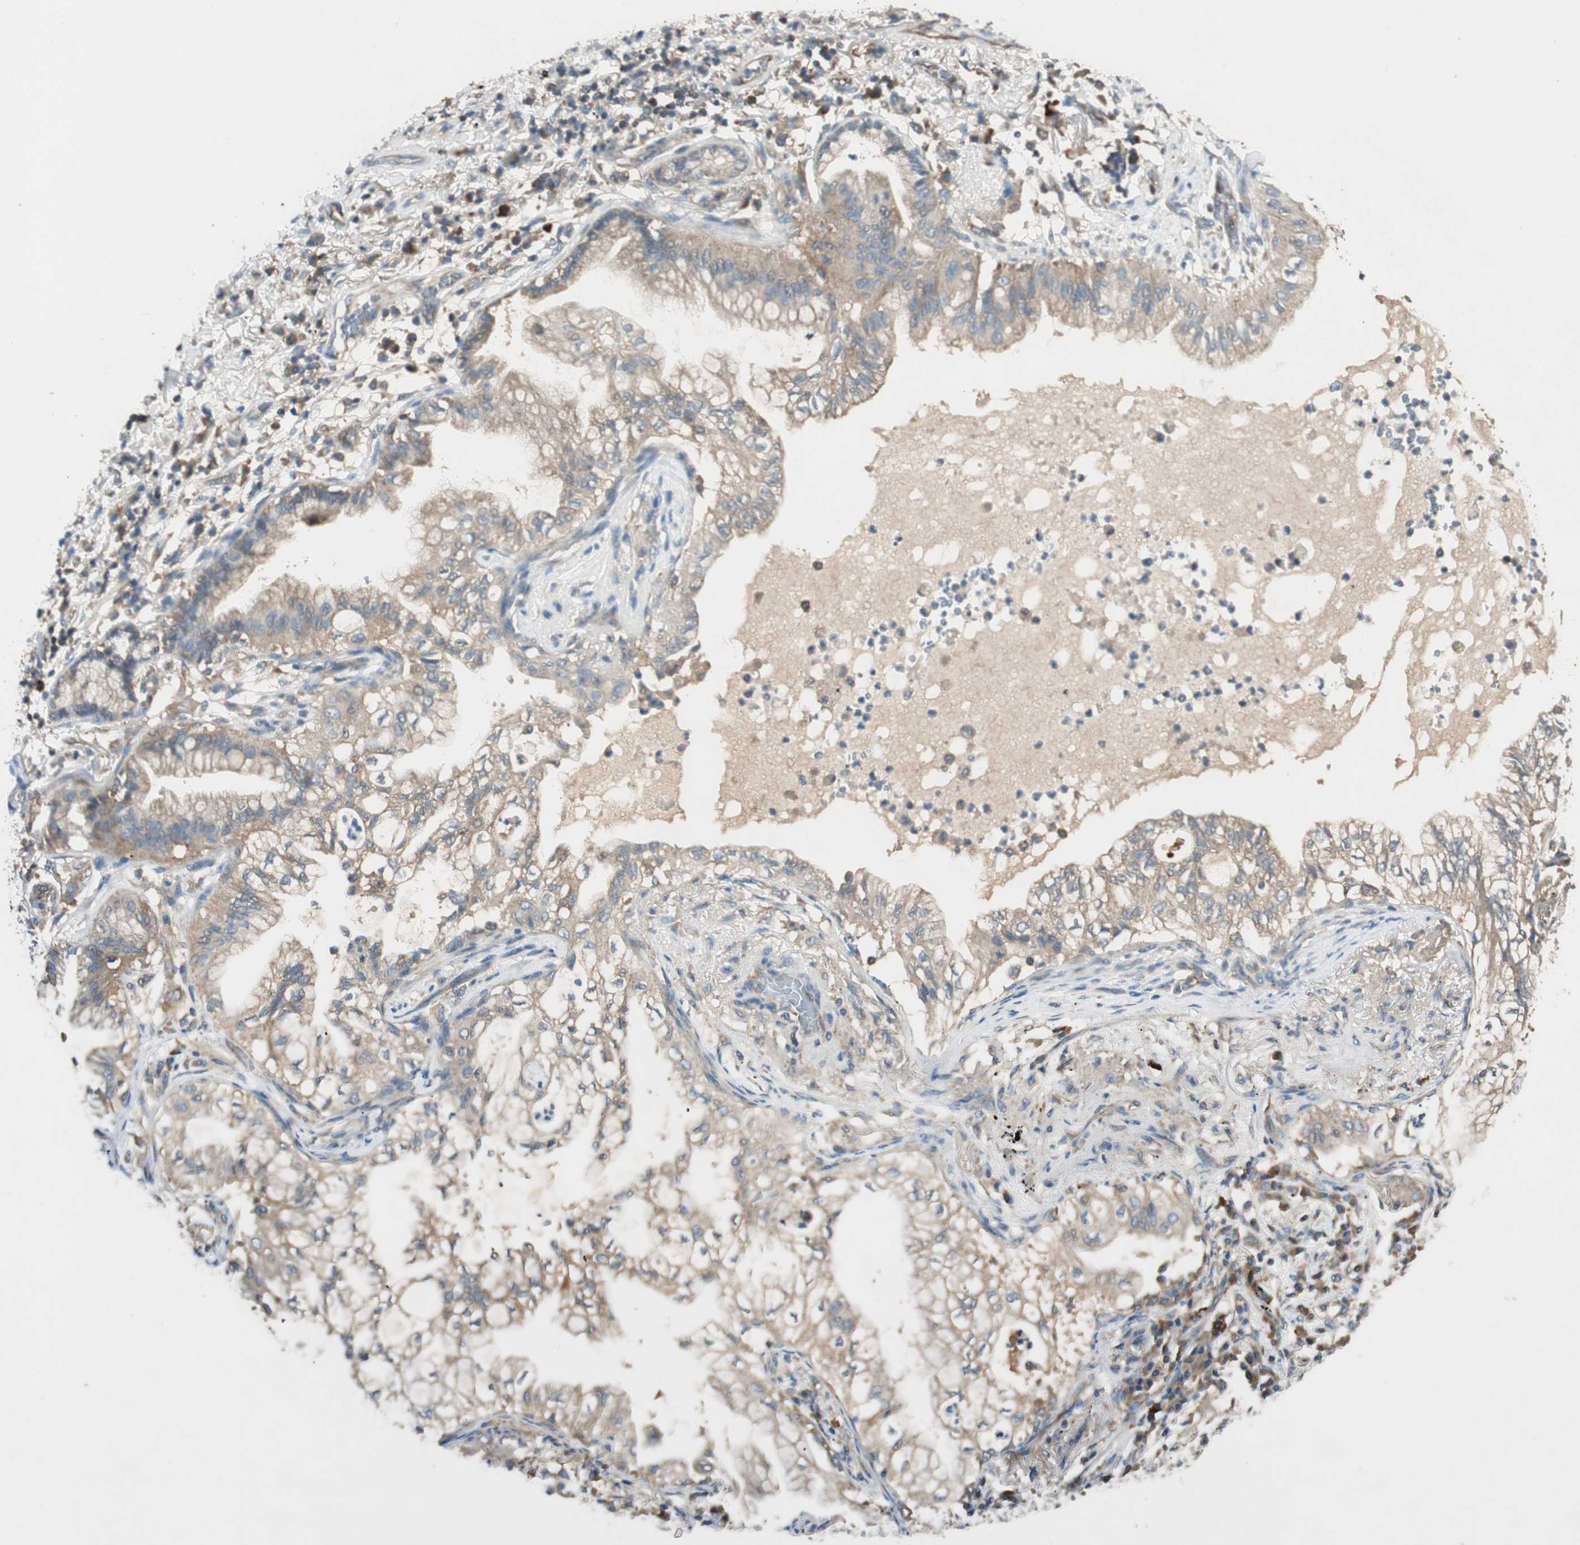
{"staining": {"intensity": "moderate", "quantity": ">75%", "location": "cytoplasmic/membranous"}, "tissue": "lung cancer", "cell_type": "Tumor cells", "image_type": "cancer", "snomed": [{"axis": "morphology", "description": "Adenocarcinoma, NOS"}, {"axis": "topography", "description": "Lung"}], "caption": "Lung cancer (adenocarcinoma) tissue exhibits moderate cytoplasmic/membranous staining in about >75% of tumor cells The protein is stained brown, and the nuclei are stained in blue (DAB IHC with brightfield microscopy, high magnification).", "gene": "CC2D1A", "patient": {"sex": "female", "age": 70}}